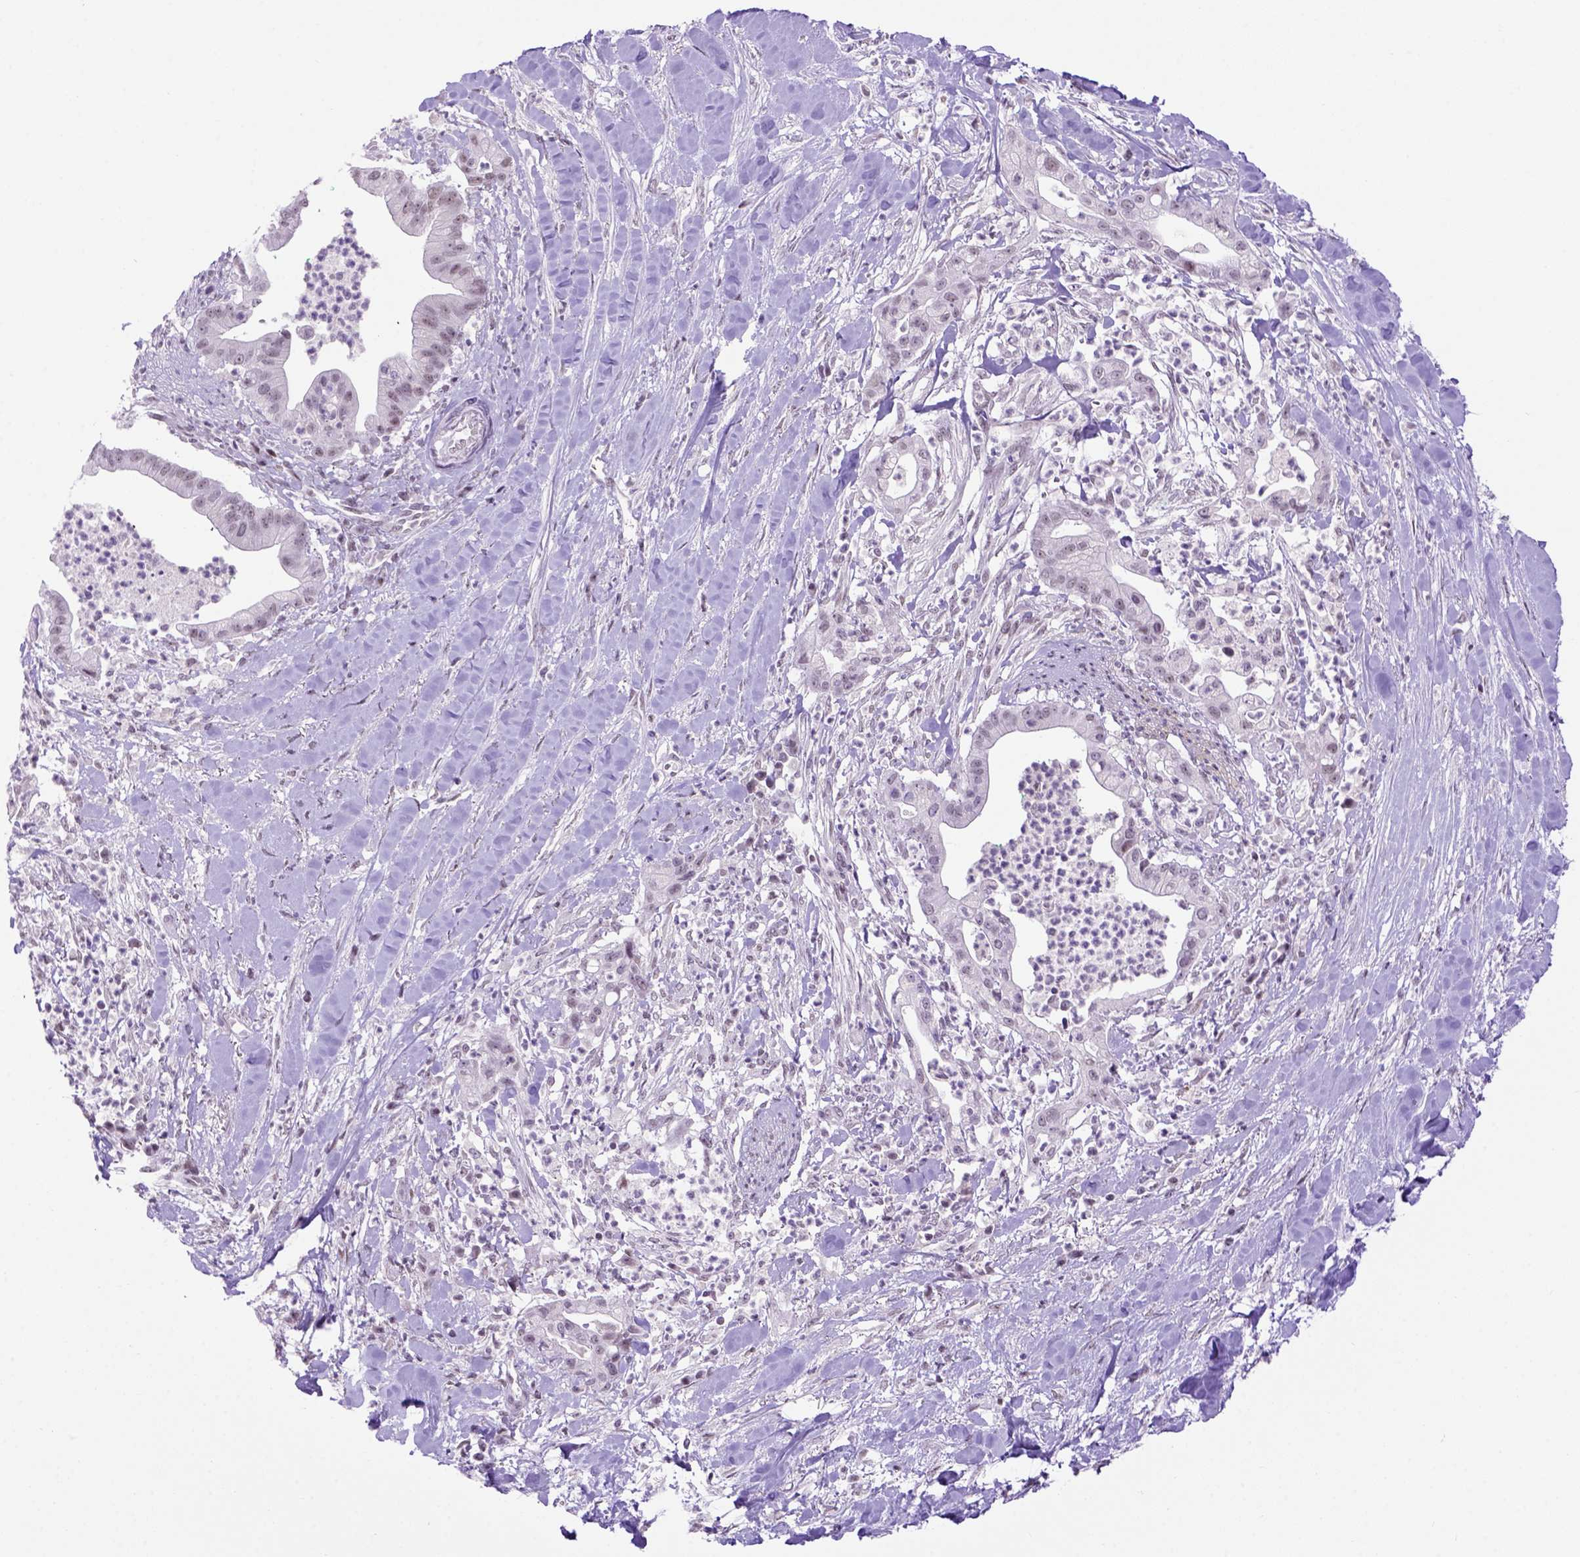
{"staining": {"intensity": "weak", "quantity": "<25%", "location": "nuclear"}, "tissue": "pancreatic cancer", "cell_type": "Tumor cells", "image_type": "cancer", "snomed": [{"axis": "morphology", "description": "Normal tissue, NOS"}, {"axis": "morphology", "description": "Adenocarcinoma, NOS"}, {"axis": "topography", "description": "Lymph node"}, {"axis": "topography", "description": "Pancreas"}], "caption": "Tumor cells show no significant expression in pancreatic adenocarcinoma. (DAB immunohistochemistry with hematoxylin counter stain).", "gene": "TBPL1", "patient": {"sex": "female", "age": 58}}